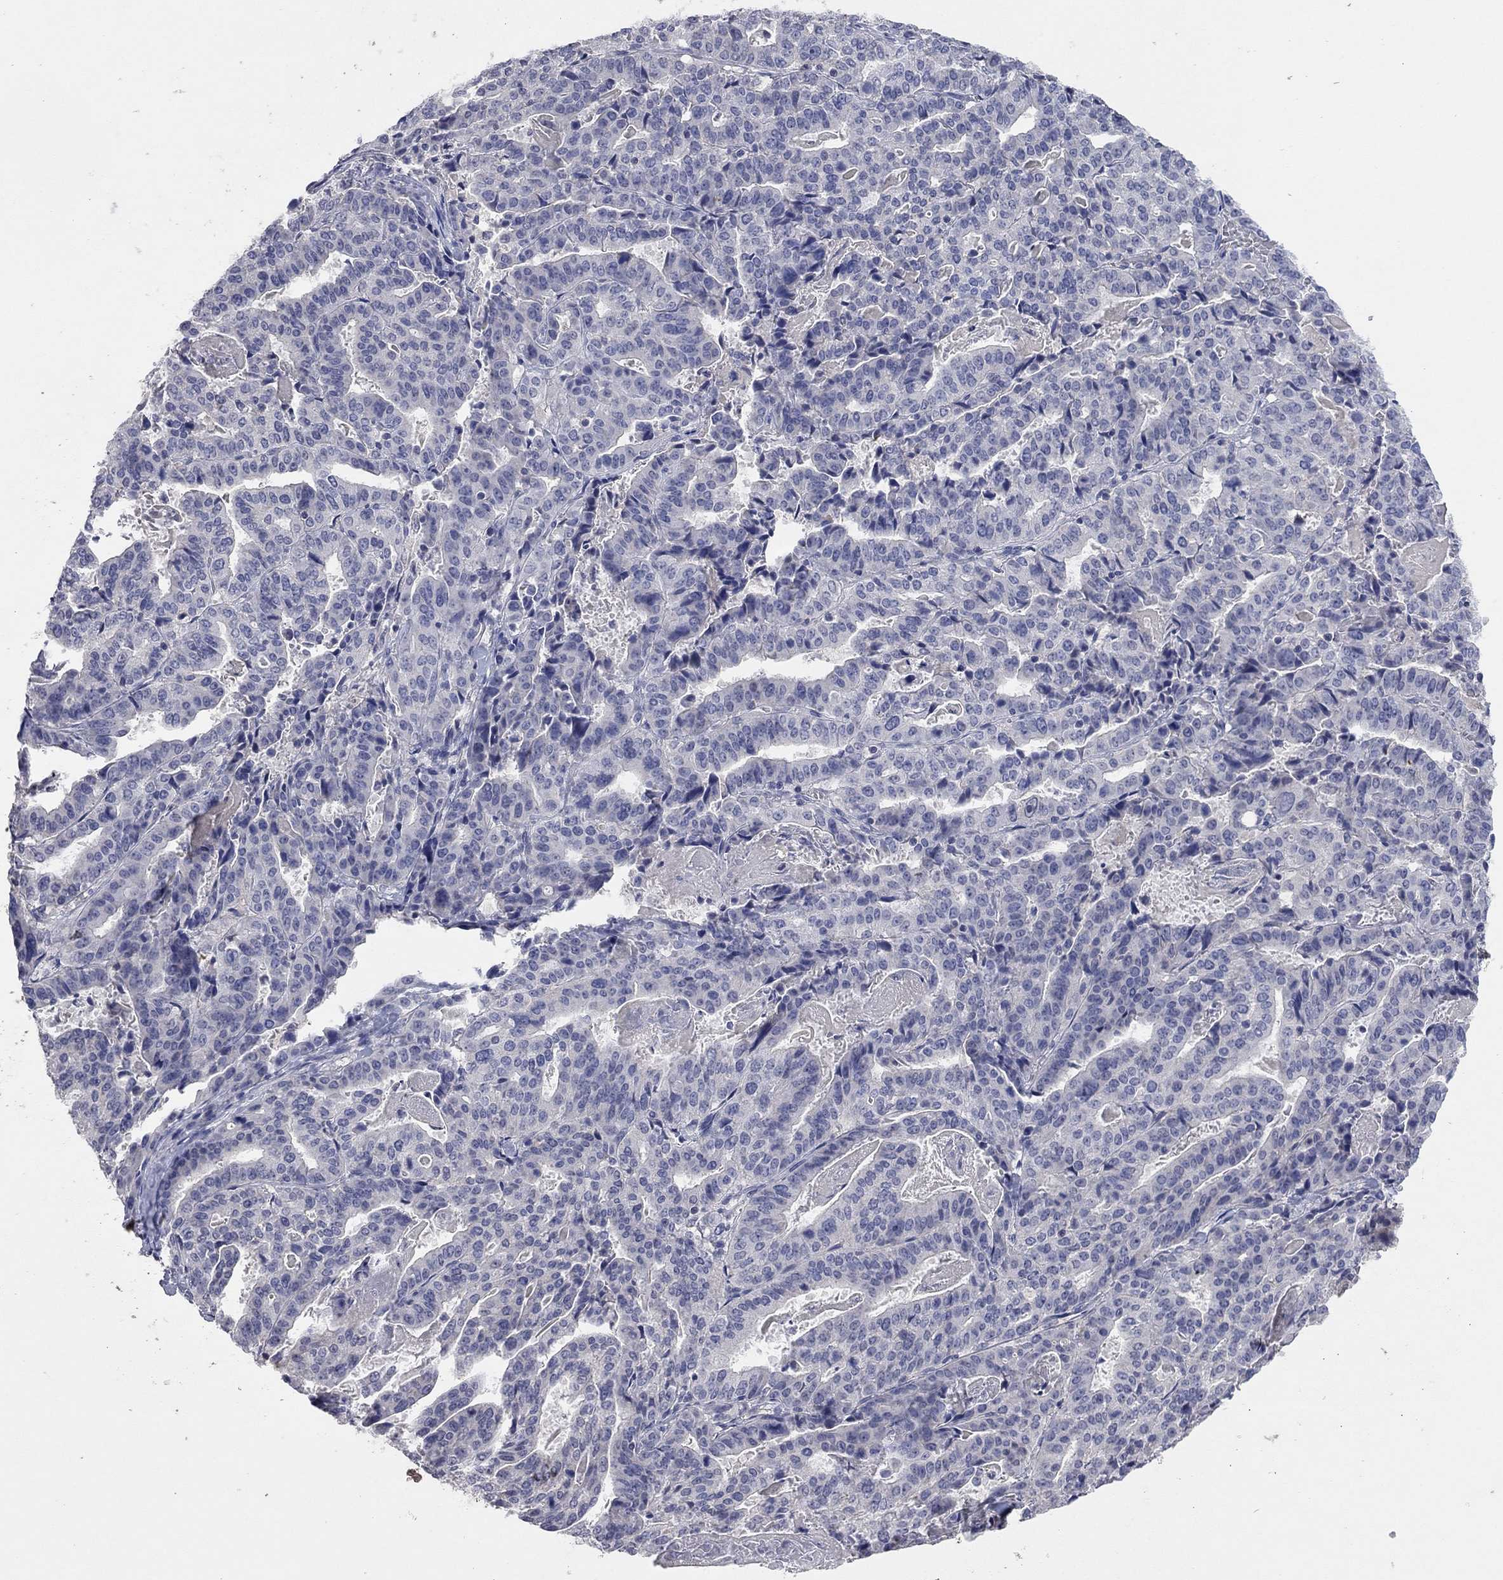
{"staining": {"intensity": "negative", "quantity": "none", "location": "none"}, "tissue": "stomach cancer", "cell_type": "Tumor cells", "image_type": "cancer", "snomed": [{"axis": "morphology", "description": "Adenocarcinoma, NOS"}, {"axis": "topography", "description": "Stomach"}], "caption": "DAB (3,3'-diaminobenzidine) immunohistochemical staining of stomach cancer demonstrates no significant expression in tumor cells. (DAB (3,3'-diaminobenzidine) immunohistochemistry with hematoxylin counter stain).", "gene": "MMP13", "patient": {"sex": "male", "age": 48}}